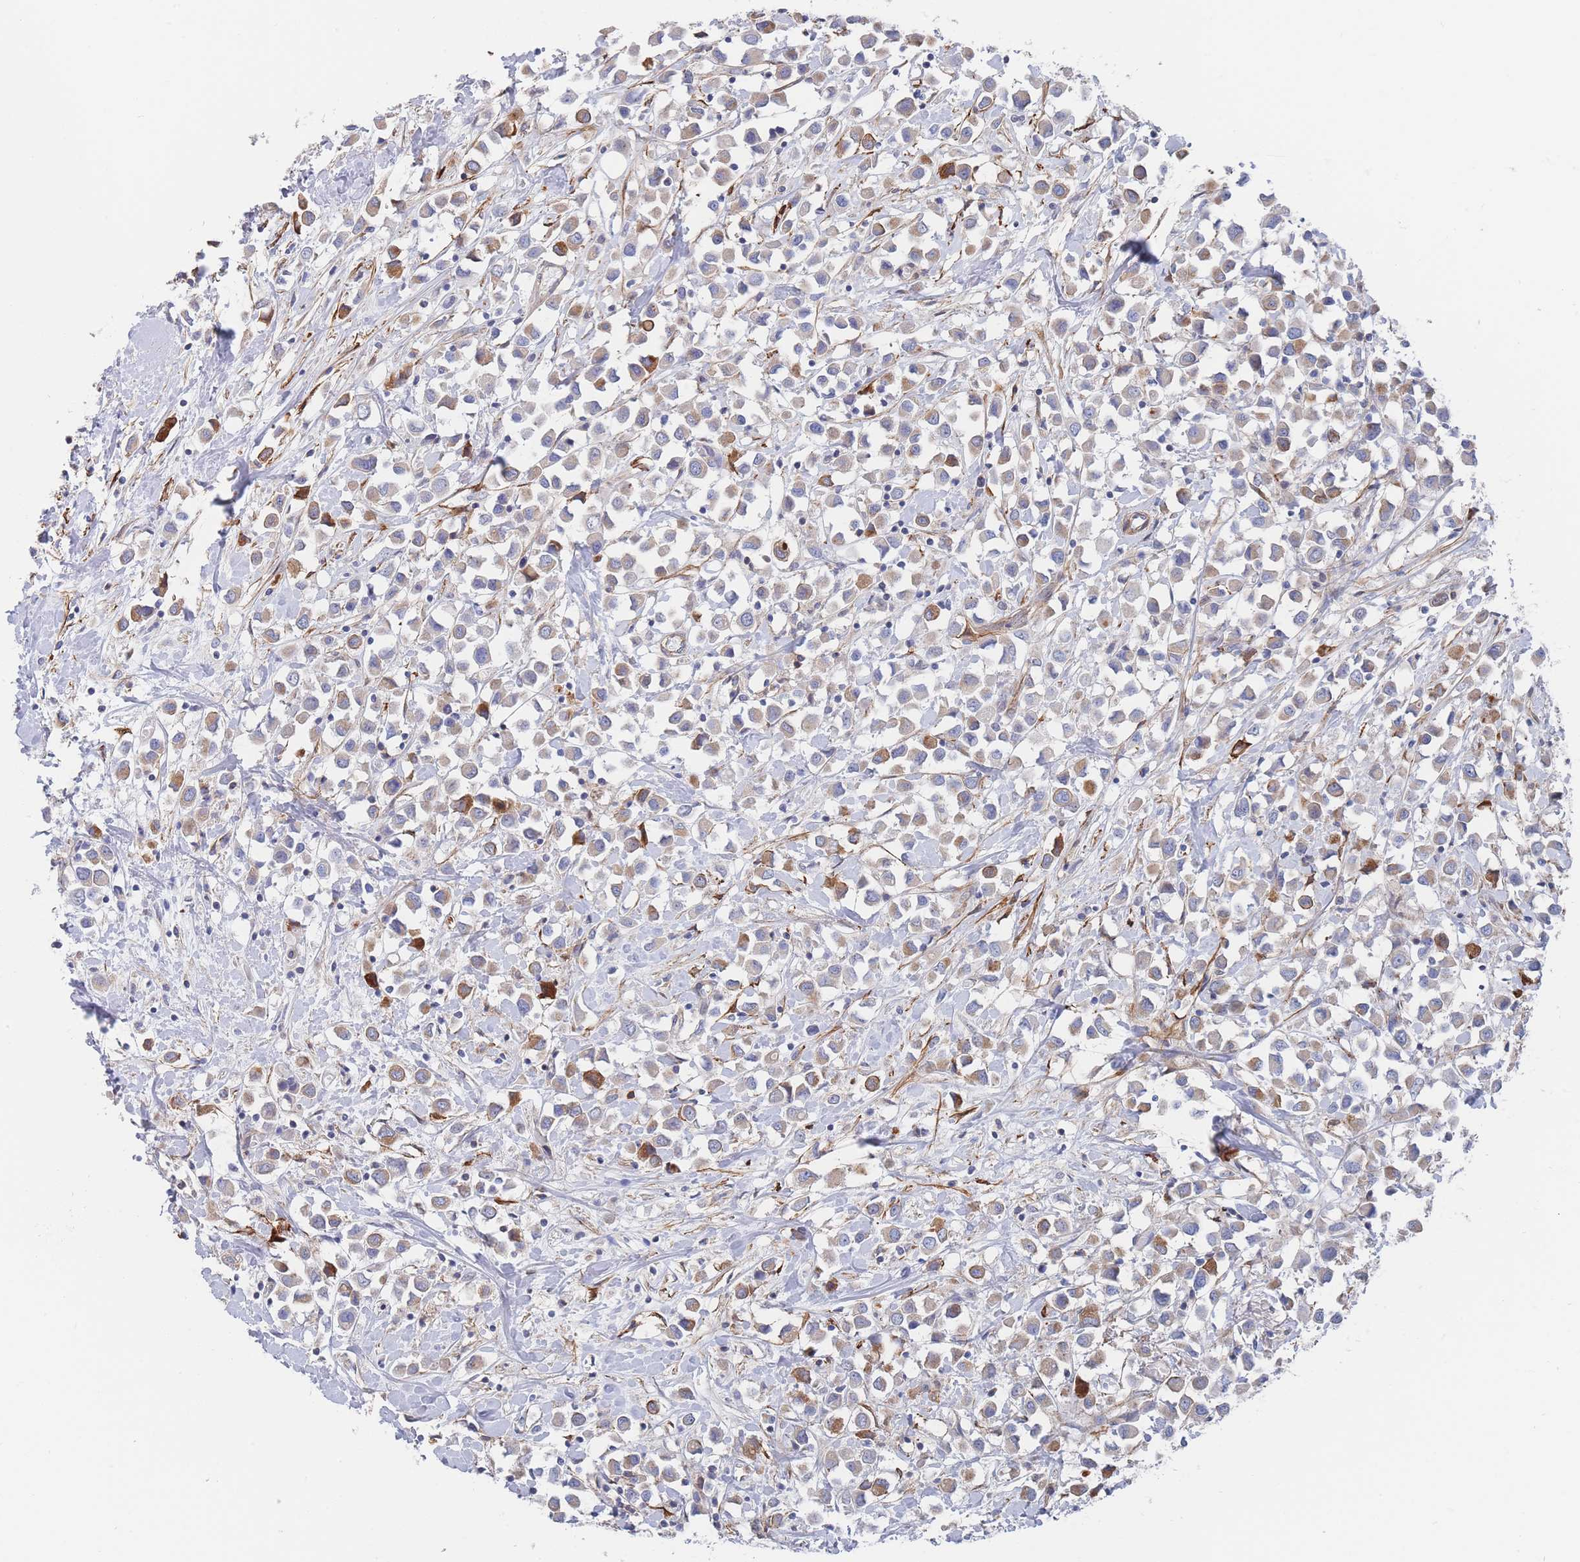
{"staining": {"intensity": "moderate", "quantity": "25%-75%", "location": "cytoplasmic/membranous"}, "tissue": "breast cancer", "cell_type": "Tumor cells", "image_type": "cancer", "snomed": [{"axis": "morphology", "description": "Duct carcinoma"}, {"axis": "topography", "description": "Breast"}], "caption": "The micrograph shows staining of breast invasive ductal carcinoma, revealing moderate cytoplasmic/membranous protein positivity (brown color) within tumor cells.", "gene": "G6PC1", "patient": {"sex": "female", "age": 61}}